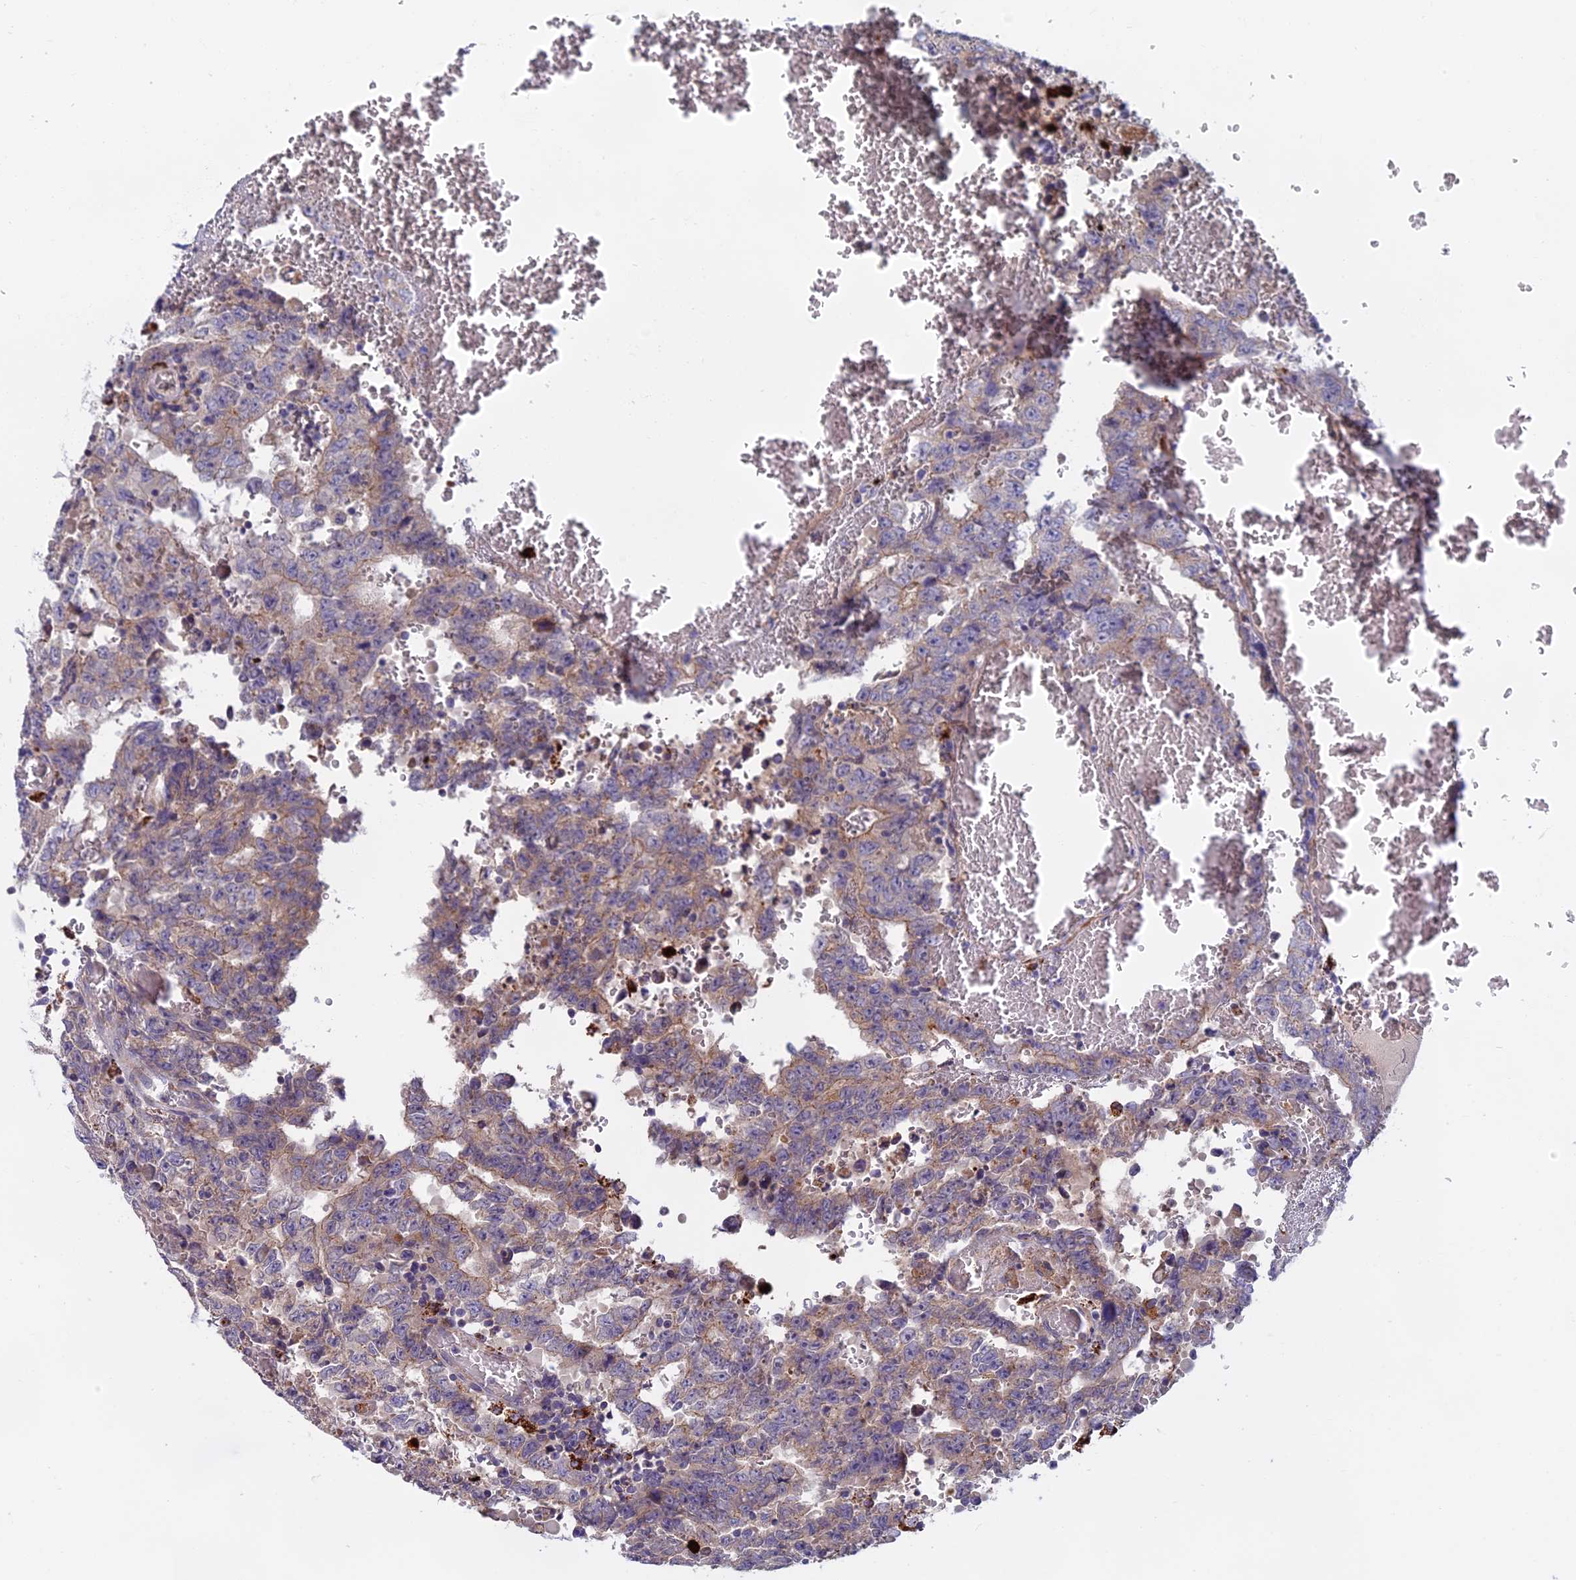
{"staining": {"intensity": "moderate", "quantity": "<25%", "location": "cytoplasmic/membranous"}, "tissue": "testis cancer", "cell_type": "Tumor cells", "image_type": "cancer", "snomed": [{"axis": "morphology", "description": "Carcinoma, Embryonal, NOS"}, {"axis": "topography", "description": "Testis"}], "caption": "A low amount of moderate cytoplasmic/membranous expression is identified in approximately <25% of tumor cells in testis cancer (embryonal carcinoma) tissue.", "gene": "SEMA7A", "patient": {"sex": "male", "age": 26}}